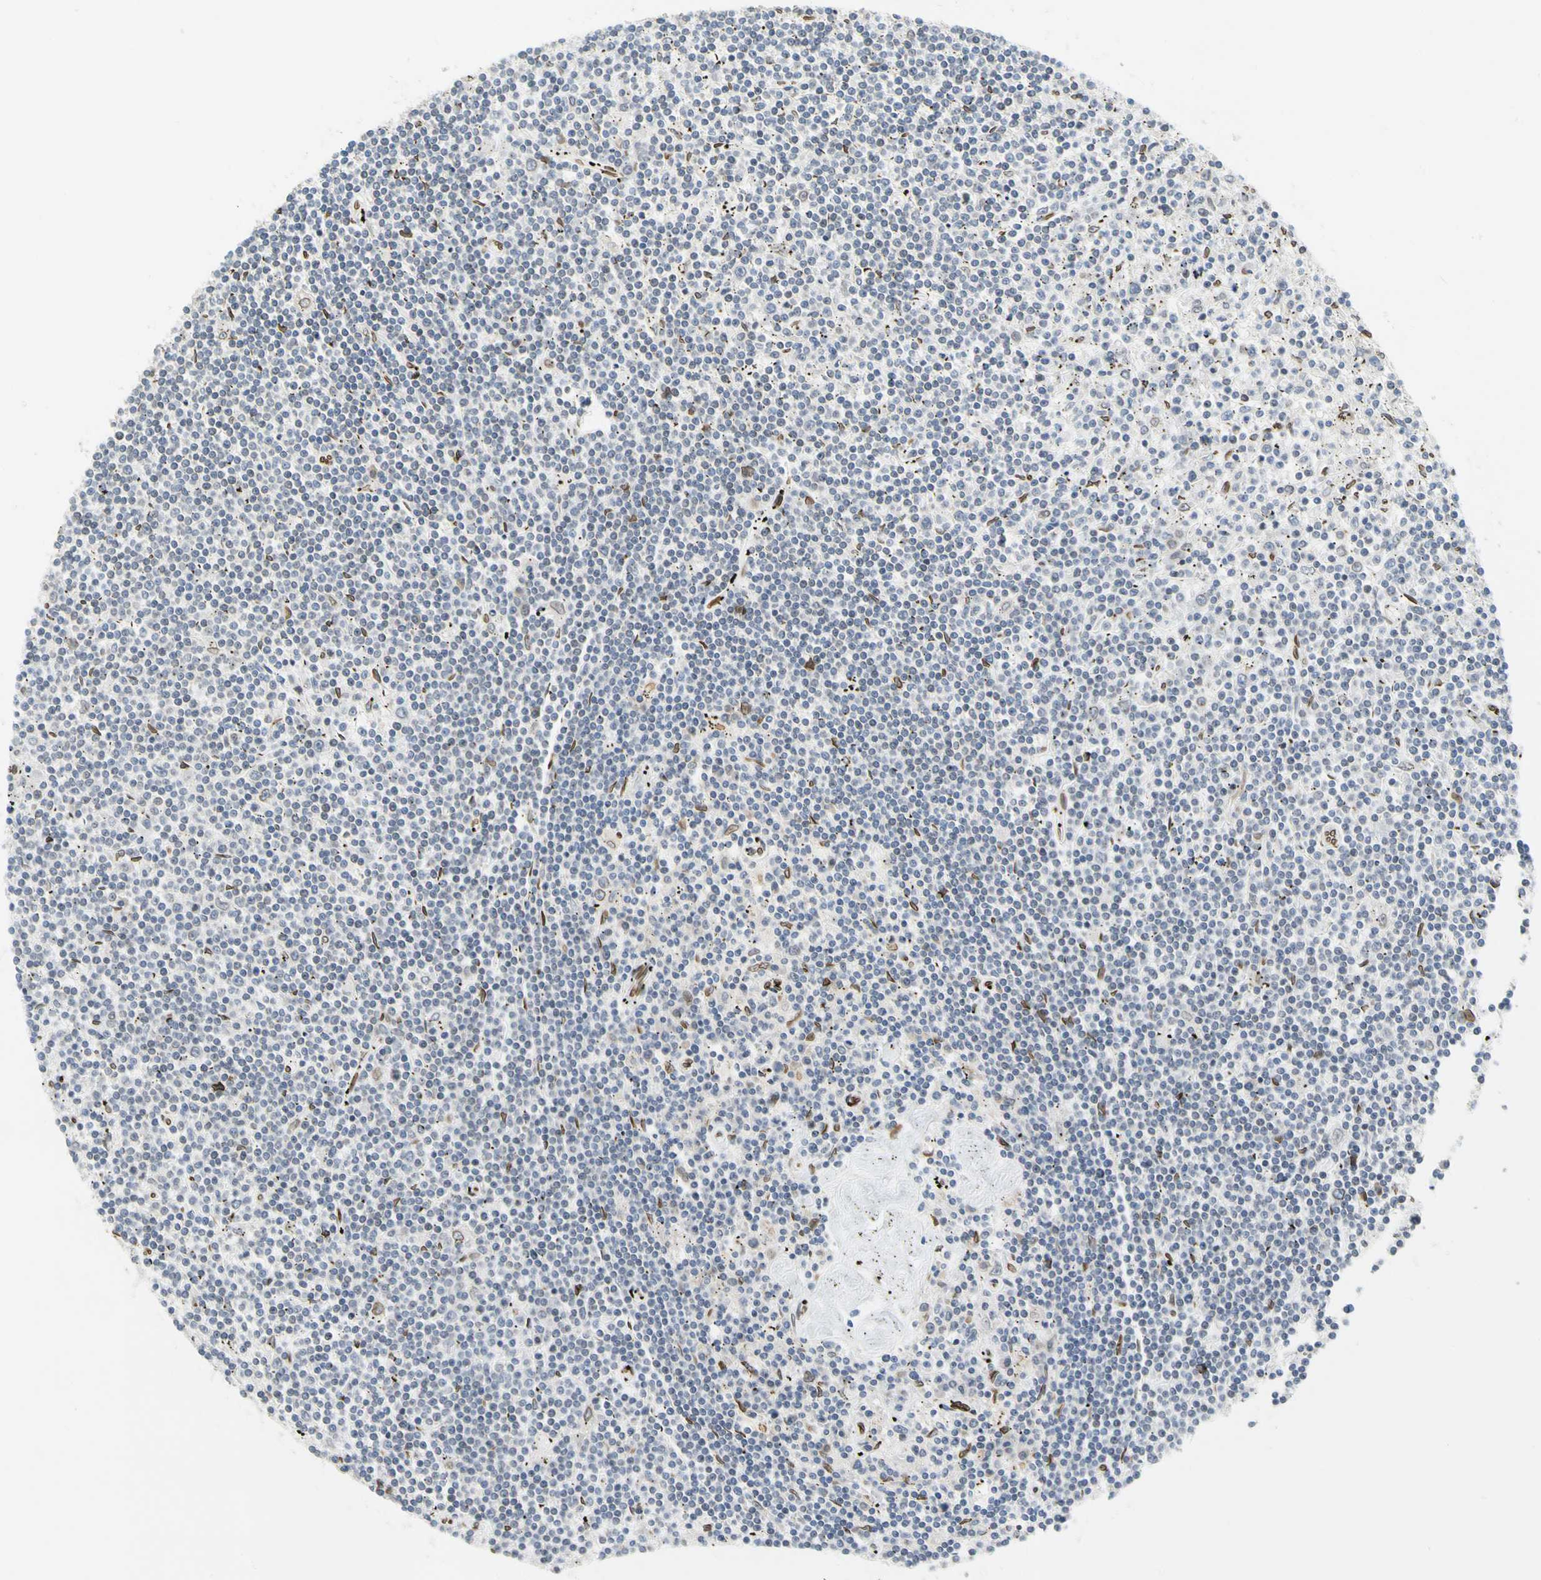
{"staining": {"intensity": "negative", "quantity": "none", "location": "none"}, "tissue": "lymphoma", "cell_type": "Tumor cells", "image_type": "cancer", "snomed": [{"axis": "morphology", "description": "Malignant lymphoma, non-Hodgkin's type, Low grade"}, {"axis": "topography", "description": "Spleen"}], "caption": "Tumor cells show no significant protein expression in lymphoma.", "gene": "SUN1", "patient": {"sex": "male", "age": 76}}